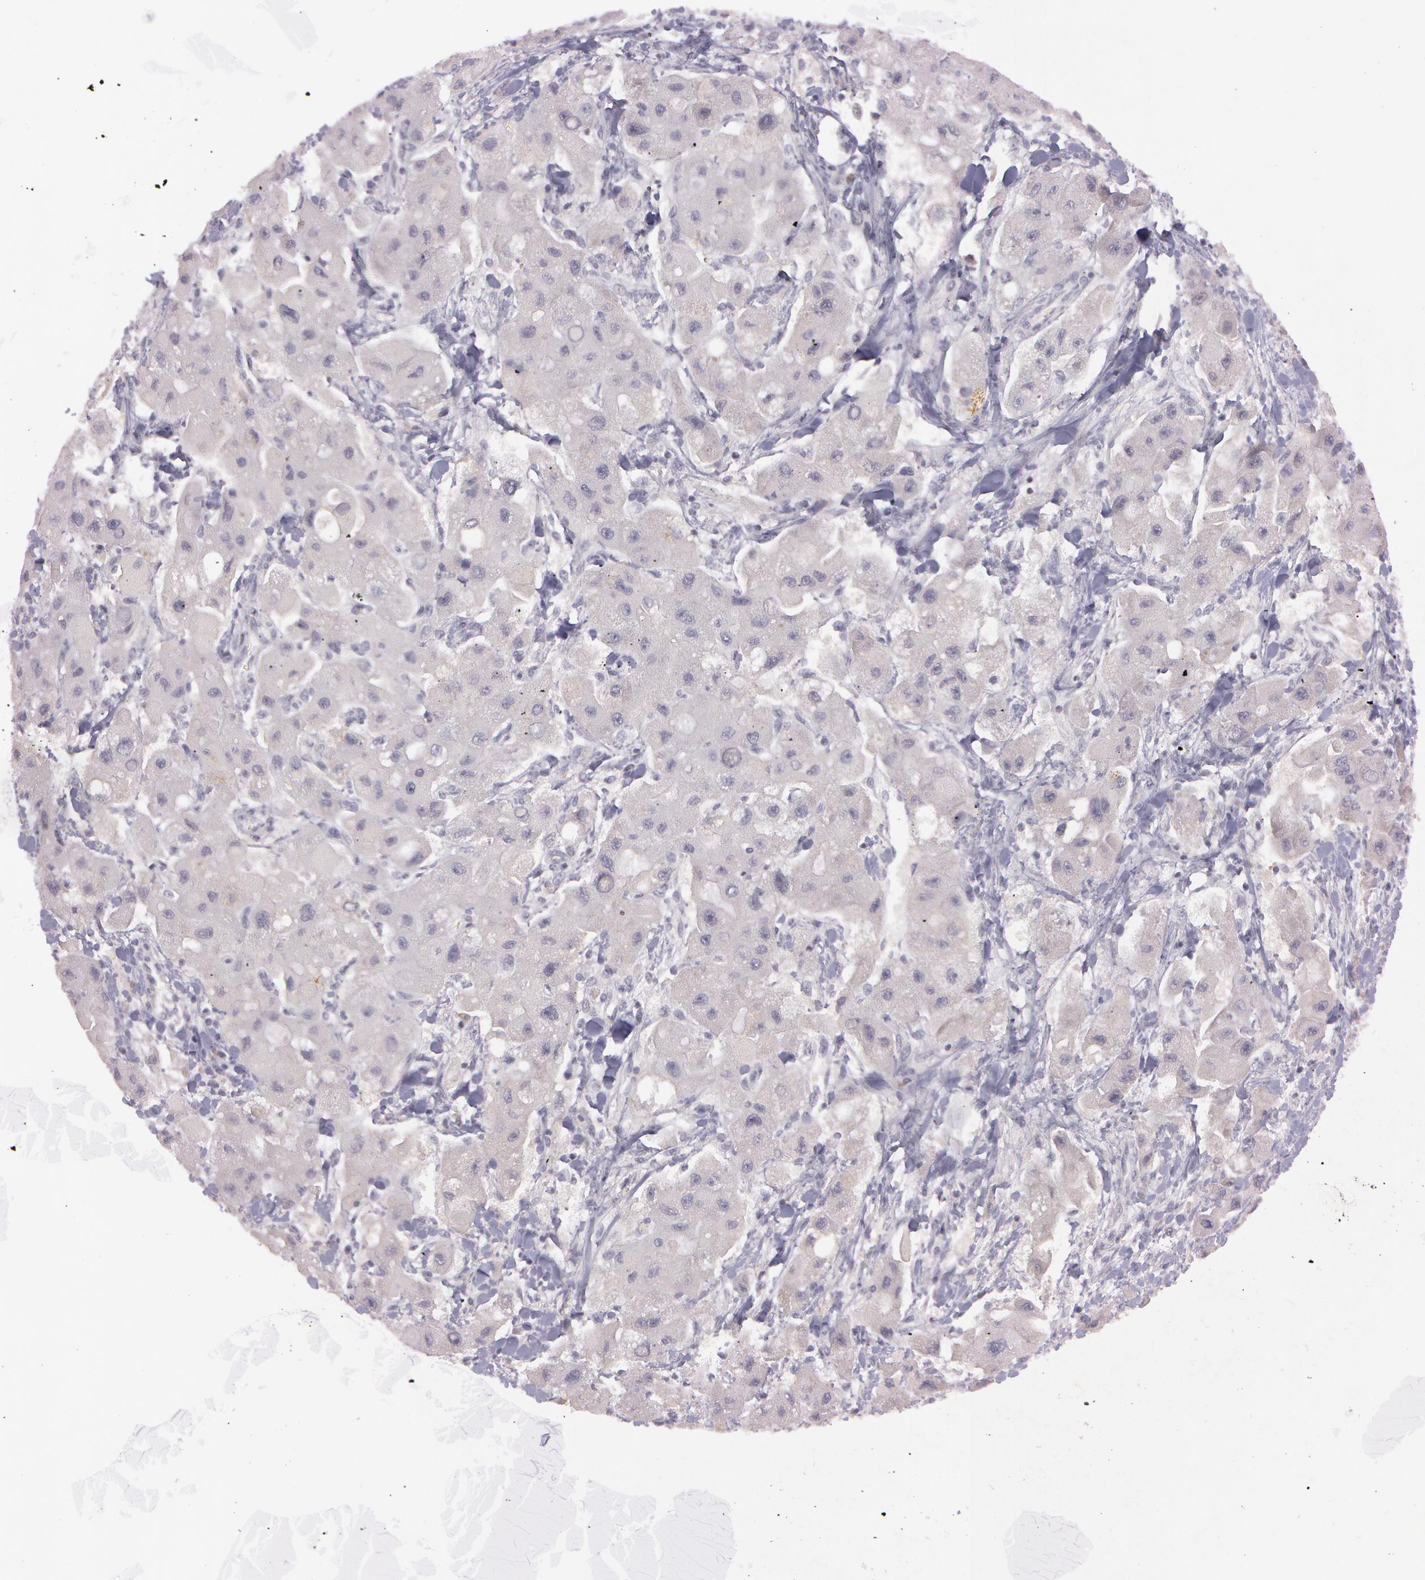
{"staining": {"intensity": "negative", "quantity": "none", "location": "none"}, "tissue": "liver cancer", "cell_type": "Tumor cells", "image_type": "cancer", "snomed": [{"axis": "morphology", "description": "Carcinoma, Hepatocellular, NOS"}, {"axis": "topography", "description": "Liver"}], "caption": "Immunohistochemistry (IHC) of human liver cancer (hepatocellular carcinoma) demonstrates no positivity in tumor cells.", "gene": "MXRA5", "patient": {"sex": "male", "age": 24}}